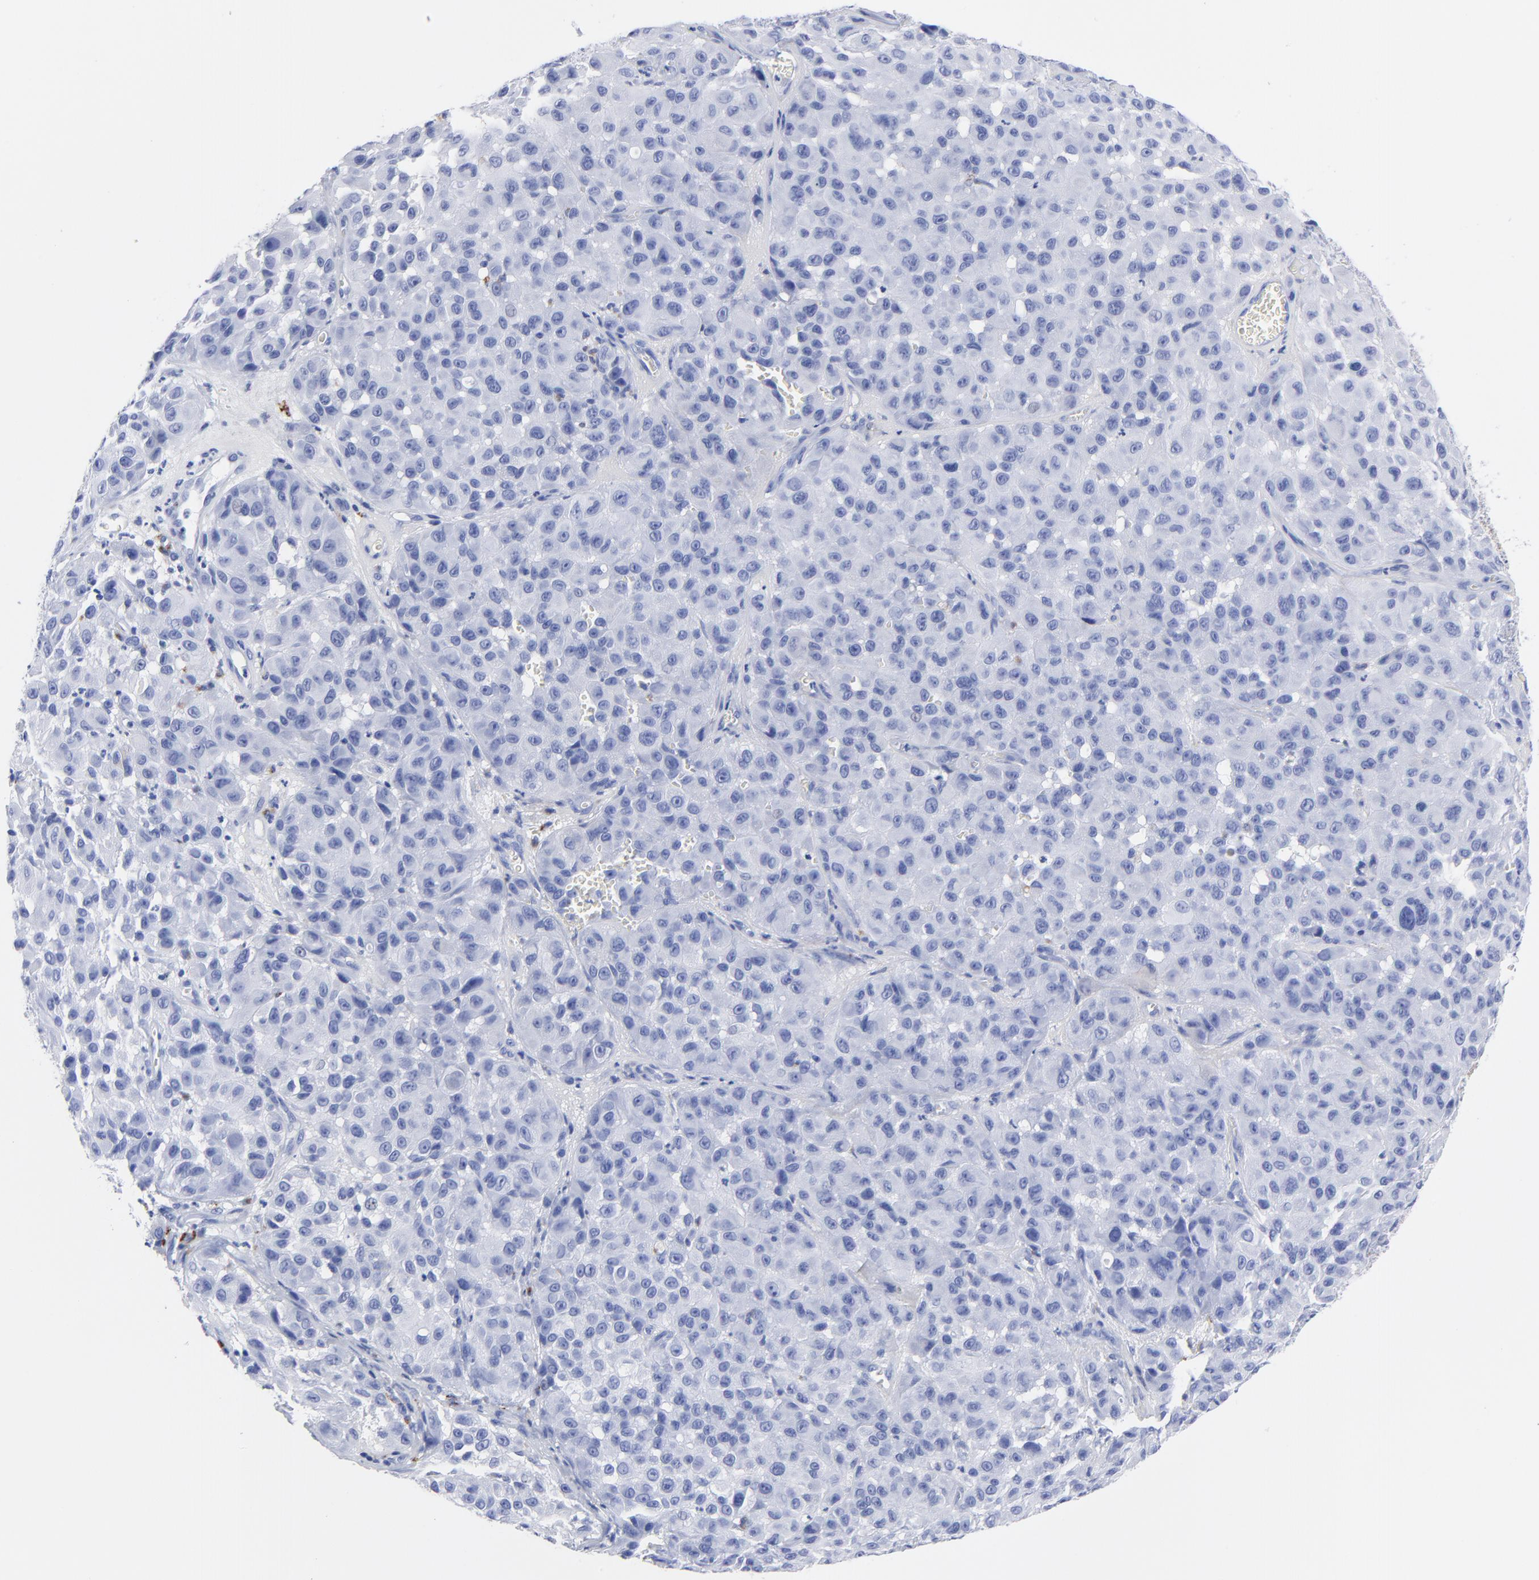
{"staining": {"intensity": "negative", "quantity": "none", "location": "none"}, "tissue": "melanoma", "cell_type": "Tumor cells", "image_type": "cancer", "snomed": [{"axis": "morphology", "description": "Malignant melanoma, NOS"}, {"axis": "topography", "description": "Skin"}], "caption": "DAB immunohistochemical staining of human malignant melanoma demonstrates no significant positivity in tumor cells. (DAB (3,3'-diaminobenzidine) immunohistochemistry (IHC) with hematoxylin counter stain).", "gene": "CPVL", "patient": {"sex": "female", "age": 21}}